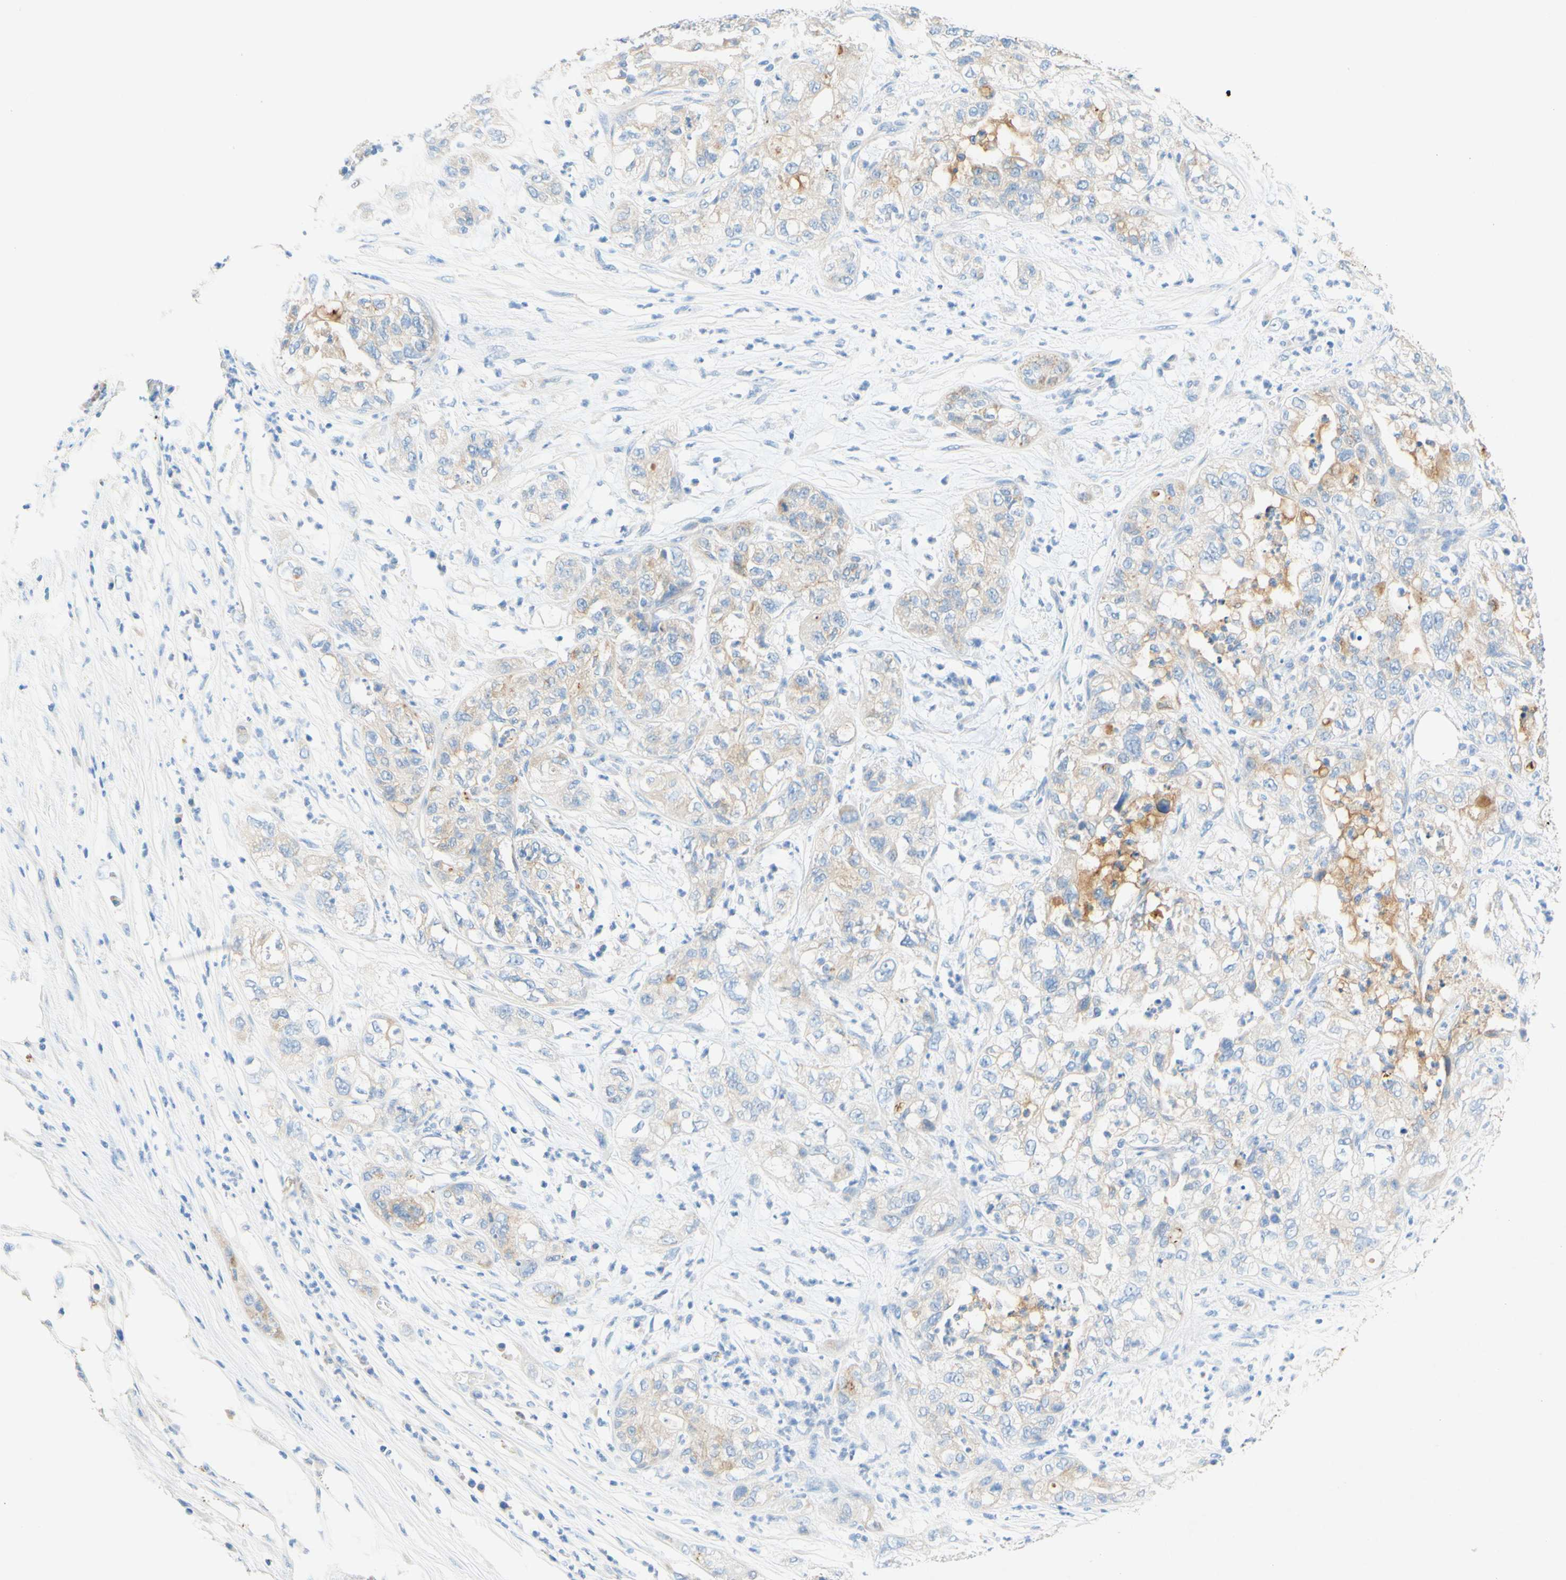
{"staining": {"intensity": "weak", "quantity": "25%-75%", "location": "cytoplasmic/membranous"}, "tissue": "pancreatic cancer", "cell_type": "Tumor cells", "image_type": "cancer", "snomed": [{"axis": "morphology", "description": "Adenocarcinoma, NOS"}, {"axis": "topography", "description": "Pancreas"}], "caption": "Immunohistochemical staining of human adenocarcinoma (pancreatic) reveals low levels of weak cytoplasmic/membranous protein positivity in approximately 25%-75% of tumor cells. (IHC, brightfield microscopy, high magnification).", "gene": "SLC46A1", "patient": {"sex": "female", "age": 78}}